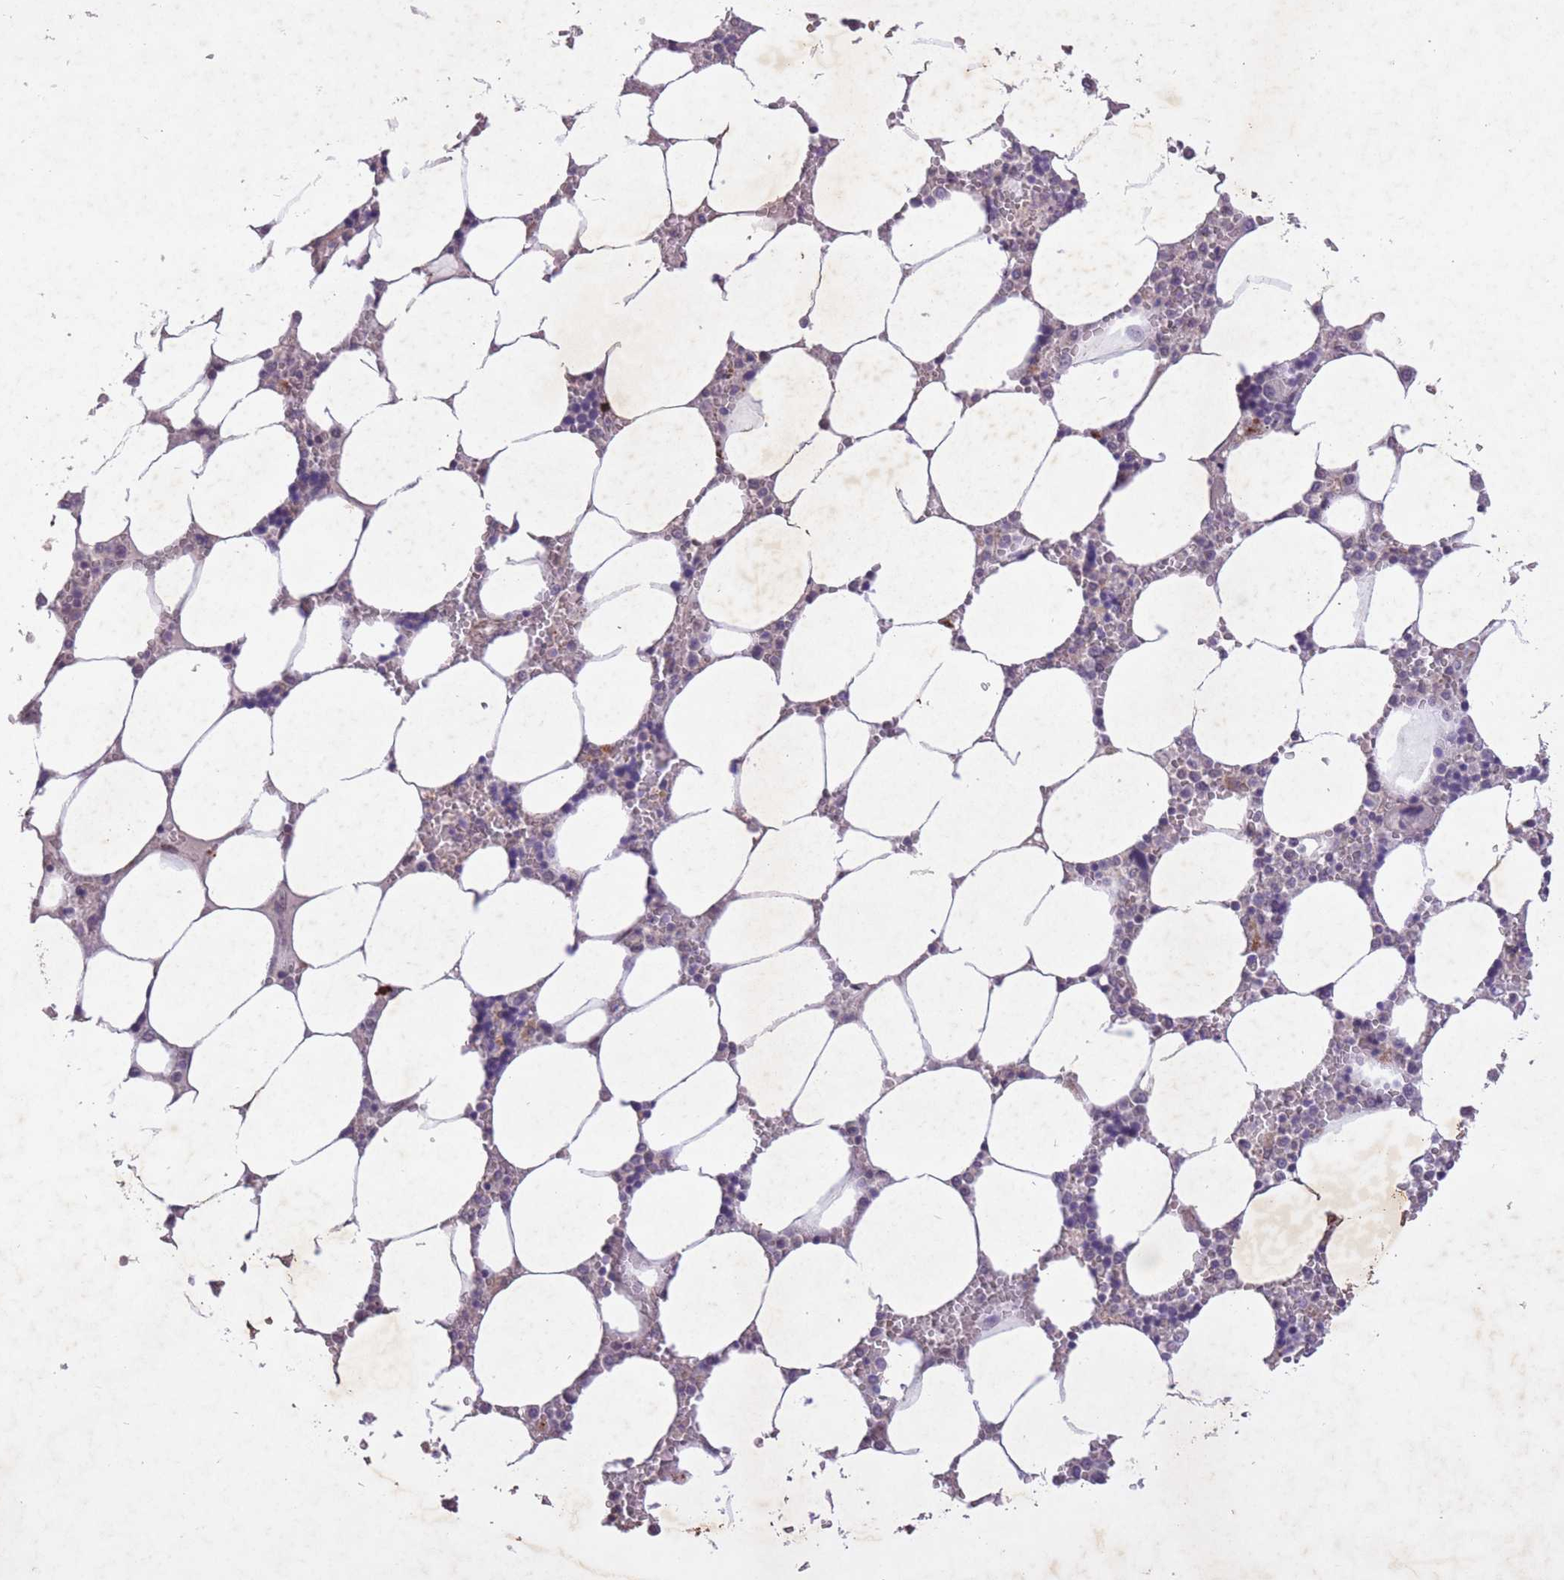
{"staining": {"intensity": "negative", "quantity": "none", "location": "none"}, "tissue": "bone marrow", "cell_type": "Hematopoietic cells", "image_type": "normal", "snomed": [{"axis": "morphology", "description": "Normal tissue, NOS"}, {"axis": "topography", "description": "Bone marrow"}], "caption": "This photomicrograph is of unremarkable bone marrow stained with immunohistochemistry (IHC) to label a protein in brown with the nuclei are counter-stained blue. There is no positivity in hematopoietic cells.", "gene": "CBX6", "patient": {"sex": "male", "age": 64}}